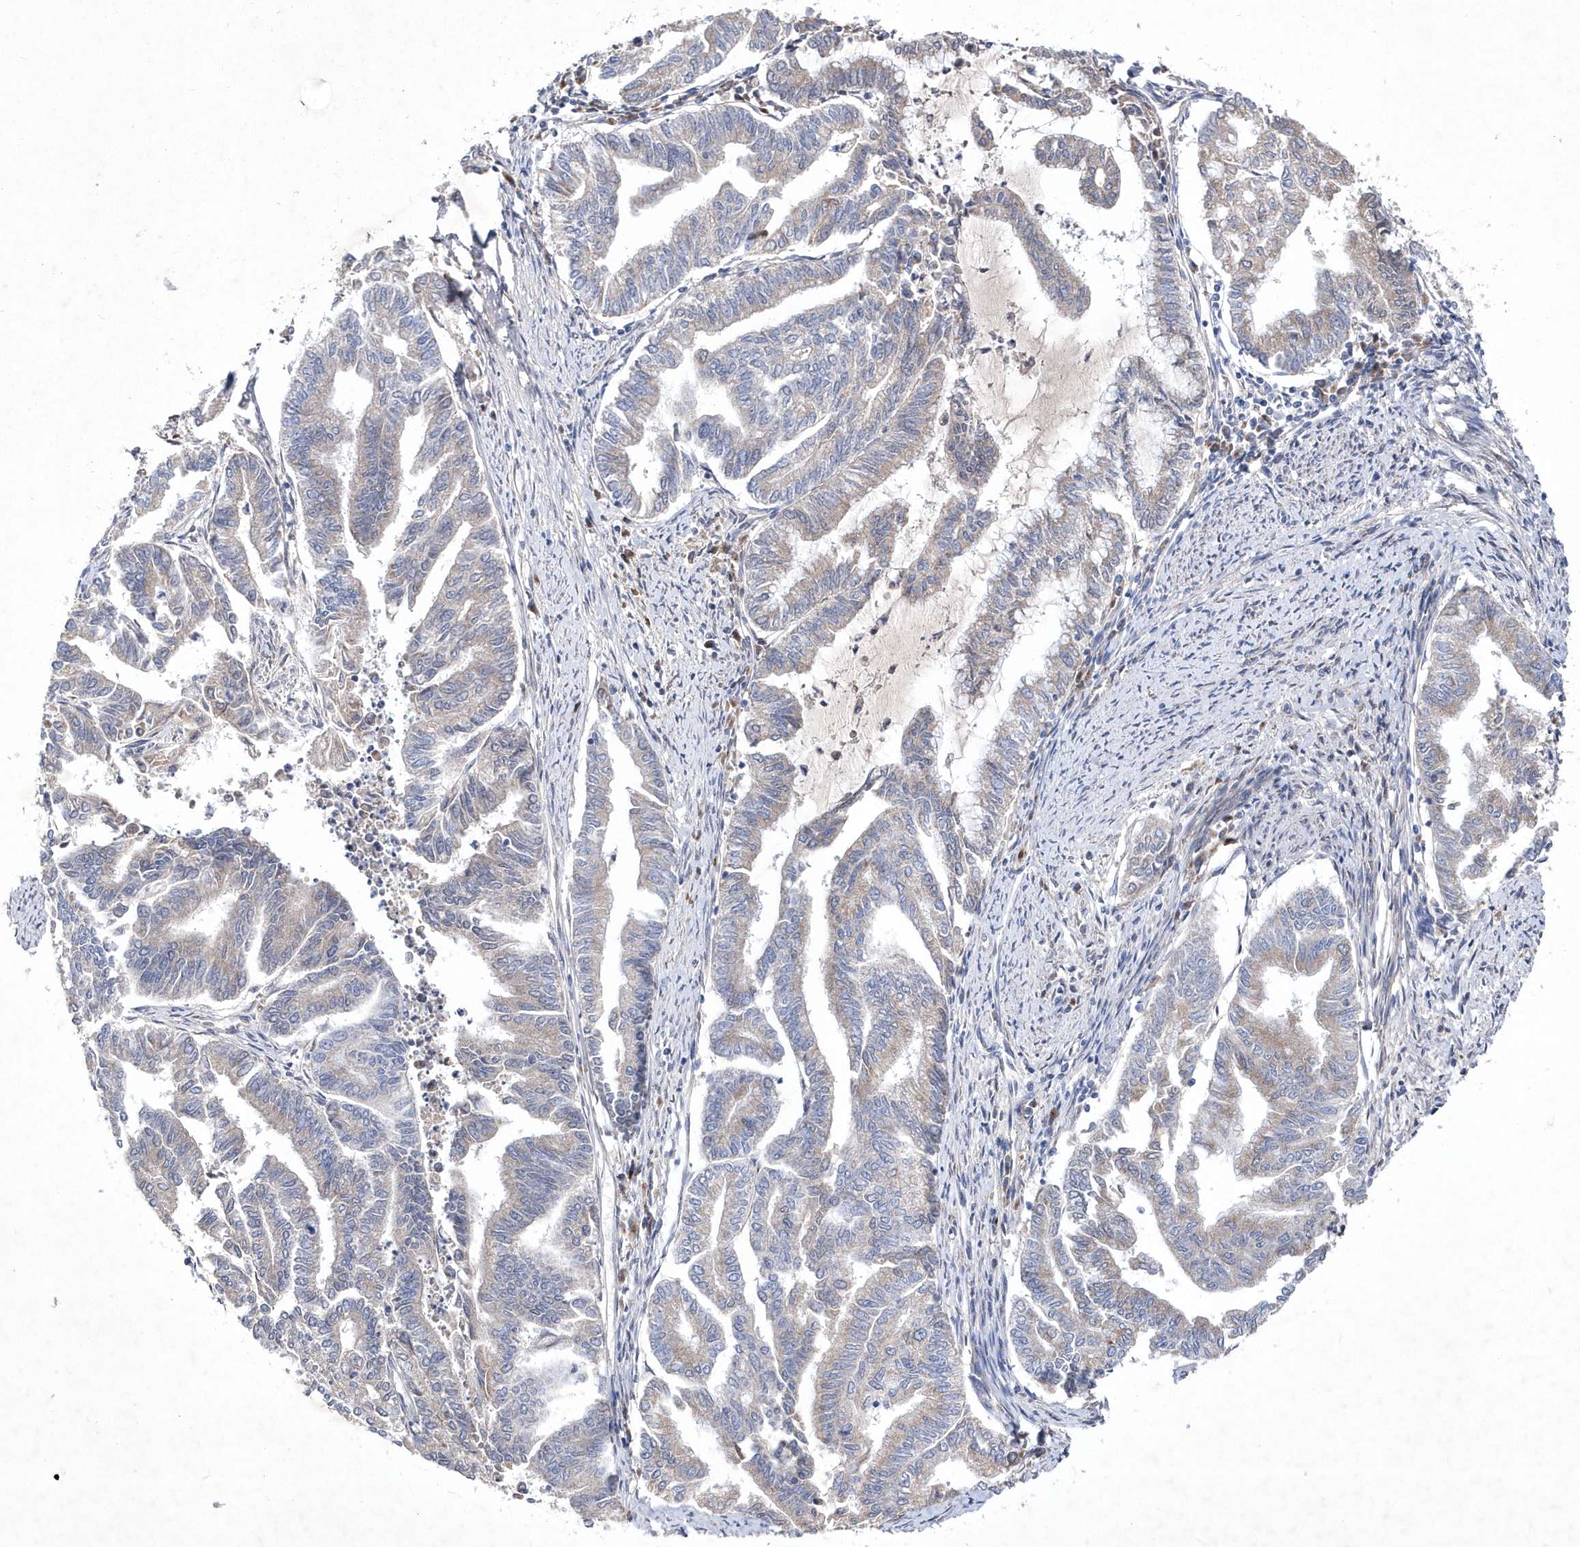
{"staining": {"intensity": "weak", "quantity": "25%-75%", "location": "cytoplasmic/membranous"}, "tissue": "endometrial cancer", "cell_type": "Tumor cells", "image_type": "cancer", "snomed": [{"axis": "morphology", "description": "Adenocarcinoma, NOS"}, {"axis": "topography", "description": "Endometrium"}], "caption": "The micrograph displays staining of endometrial cancer (adenocarcinoma), revealing weak cytoplasmic/membranous protein expression (brown color) within tumor cells. The staining was performed using DAB (3,3'-diaminobenzidine), with brown indicating positive protein expression. Nuclei are stained blue with hematoxylin.", "gene": "METTL8", "patient": {"sex": "female", "age": 79}}